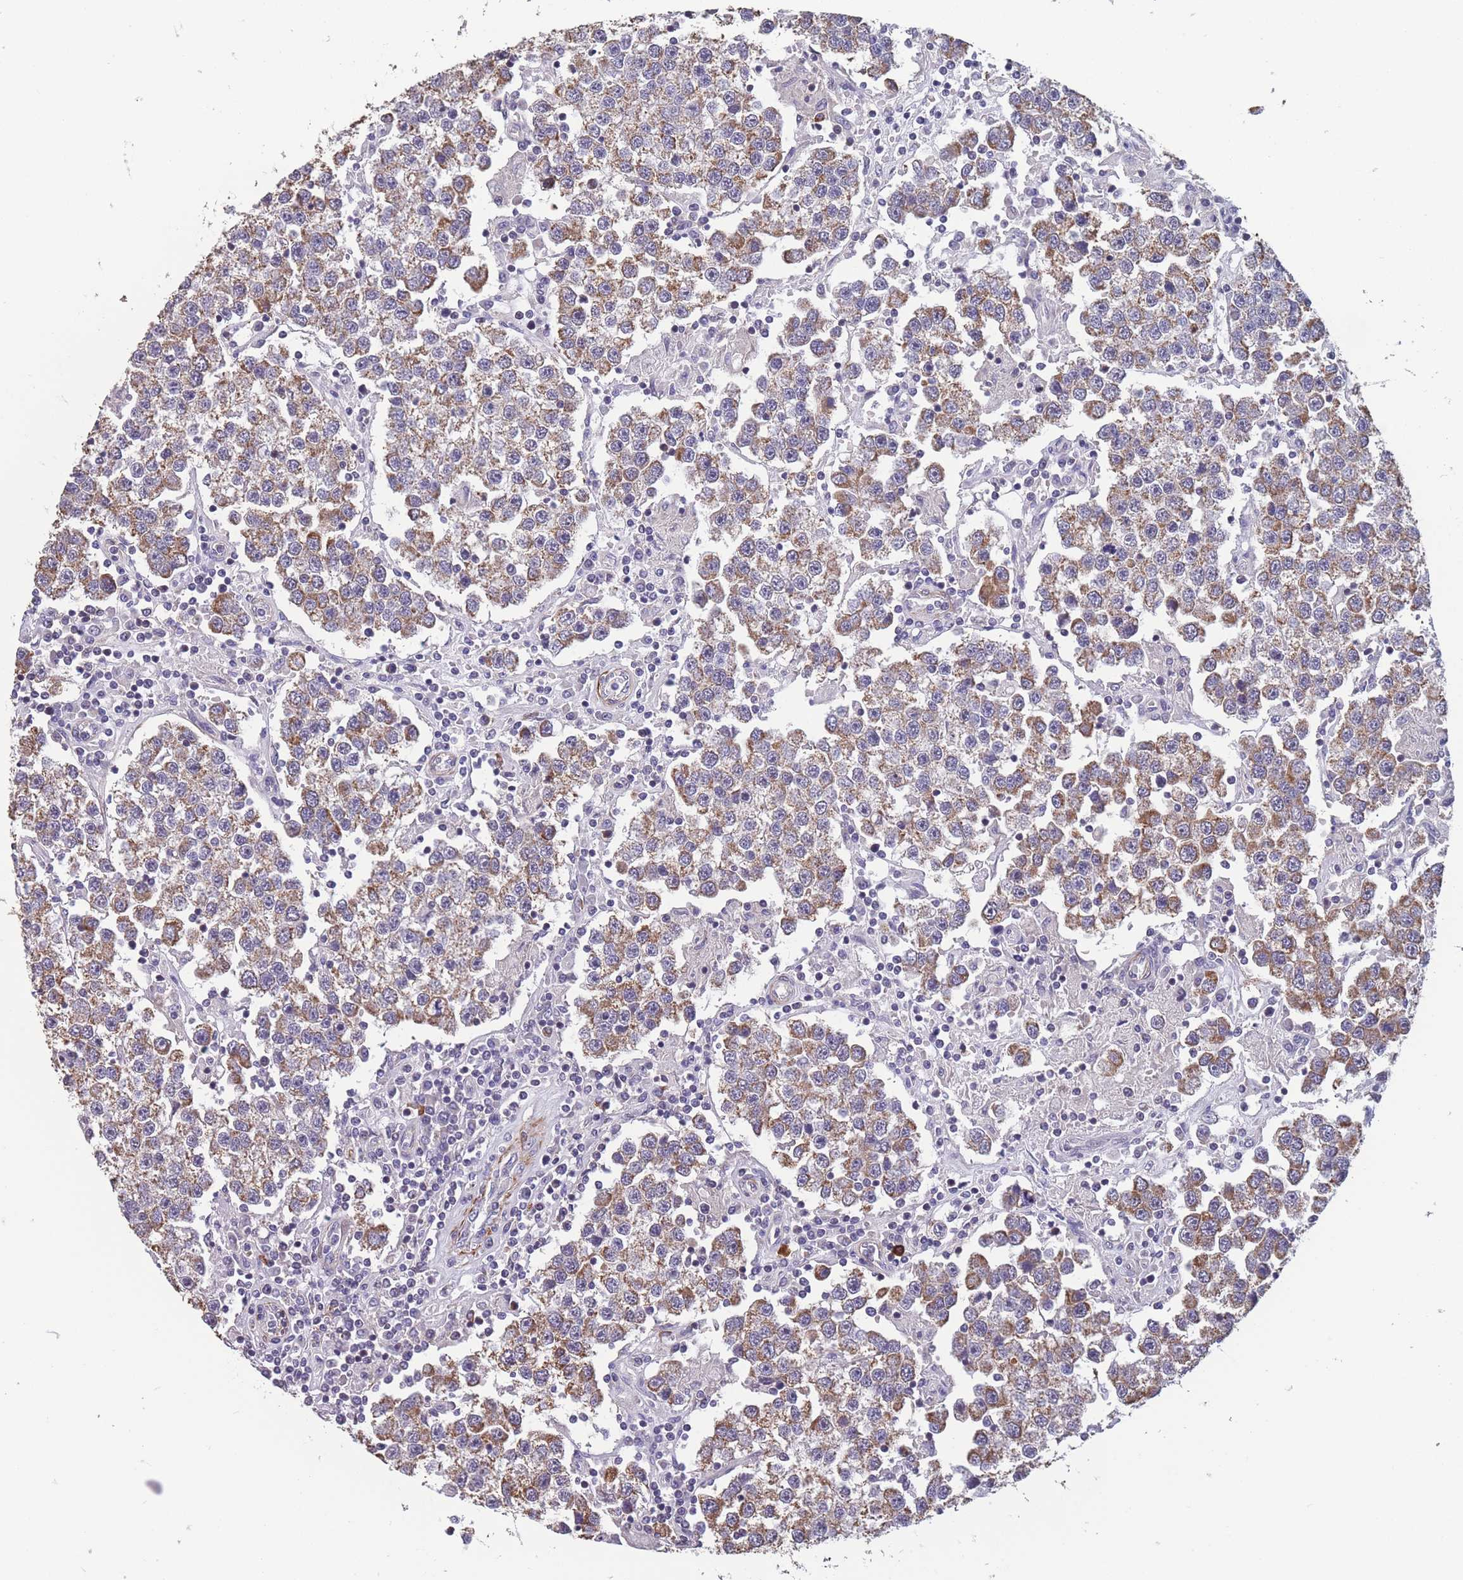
{"staining": {"intensity": "moderate", "quantity": "25%-75%", "location": "cytoplasmic/membranous"}, "tissue": "testis cancer", "cell_type": "Tumor cells", "image_type": "cancer", "snomed": [{"axis": "morphology", "description": "Seminoma, NOS"}, {"axis": "topography", "description": "Testis"}], "caption": "Tumor cells display medium levels of moderate cytoplasmic/membranous staining in approximately 25%-75% of cells in testis cancer.", "gene": "TOMM40L", "patient": {"sex": "male", "age": 37}}